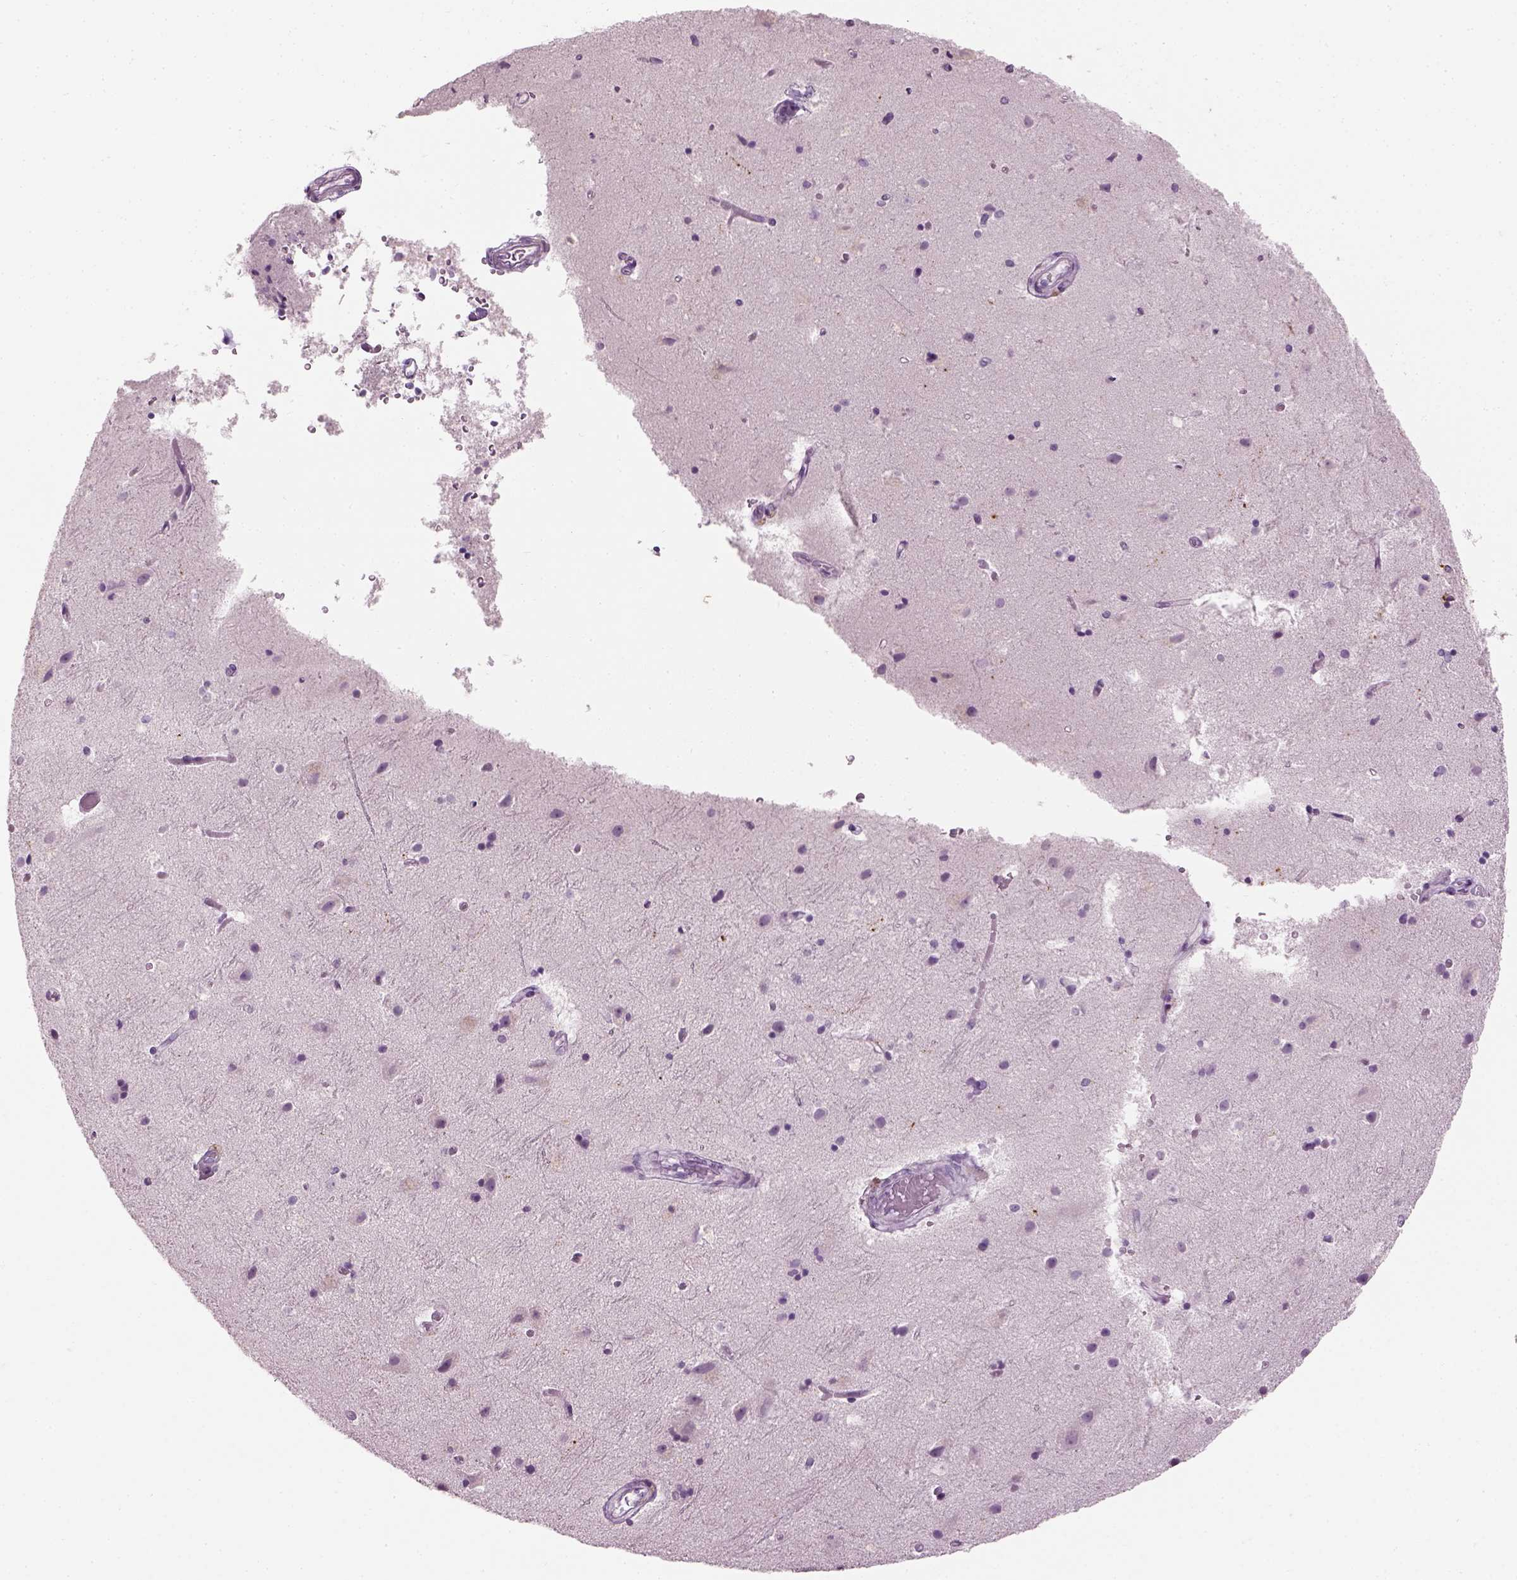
{"staining": {"intensity": "negative", "quantity": "none", "location": "none"}, "tissue": "cerebral cortex", "cell_type": "Endothelial cells", "image_type": "normal", "snomed": [{"axis": "morphology", "description": "Normal tissue, NOS"}, {"axis": "topography", "description": "Cerebral cortex"}], "caption": "Immunohistochemistry (IHC) histopathology image of benign cerebral cortex stained for a protein (brown), which demonstrates no expression in endothelial cells.", "gene": "TH", "patient": {"sex": "female", "age": 52}}